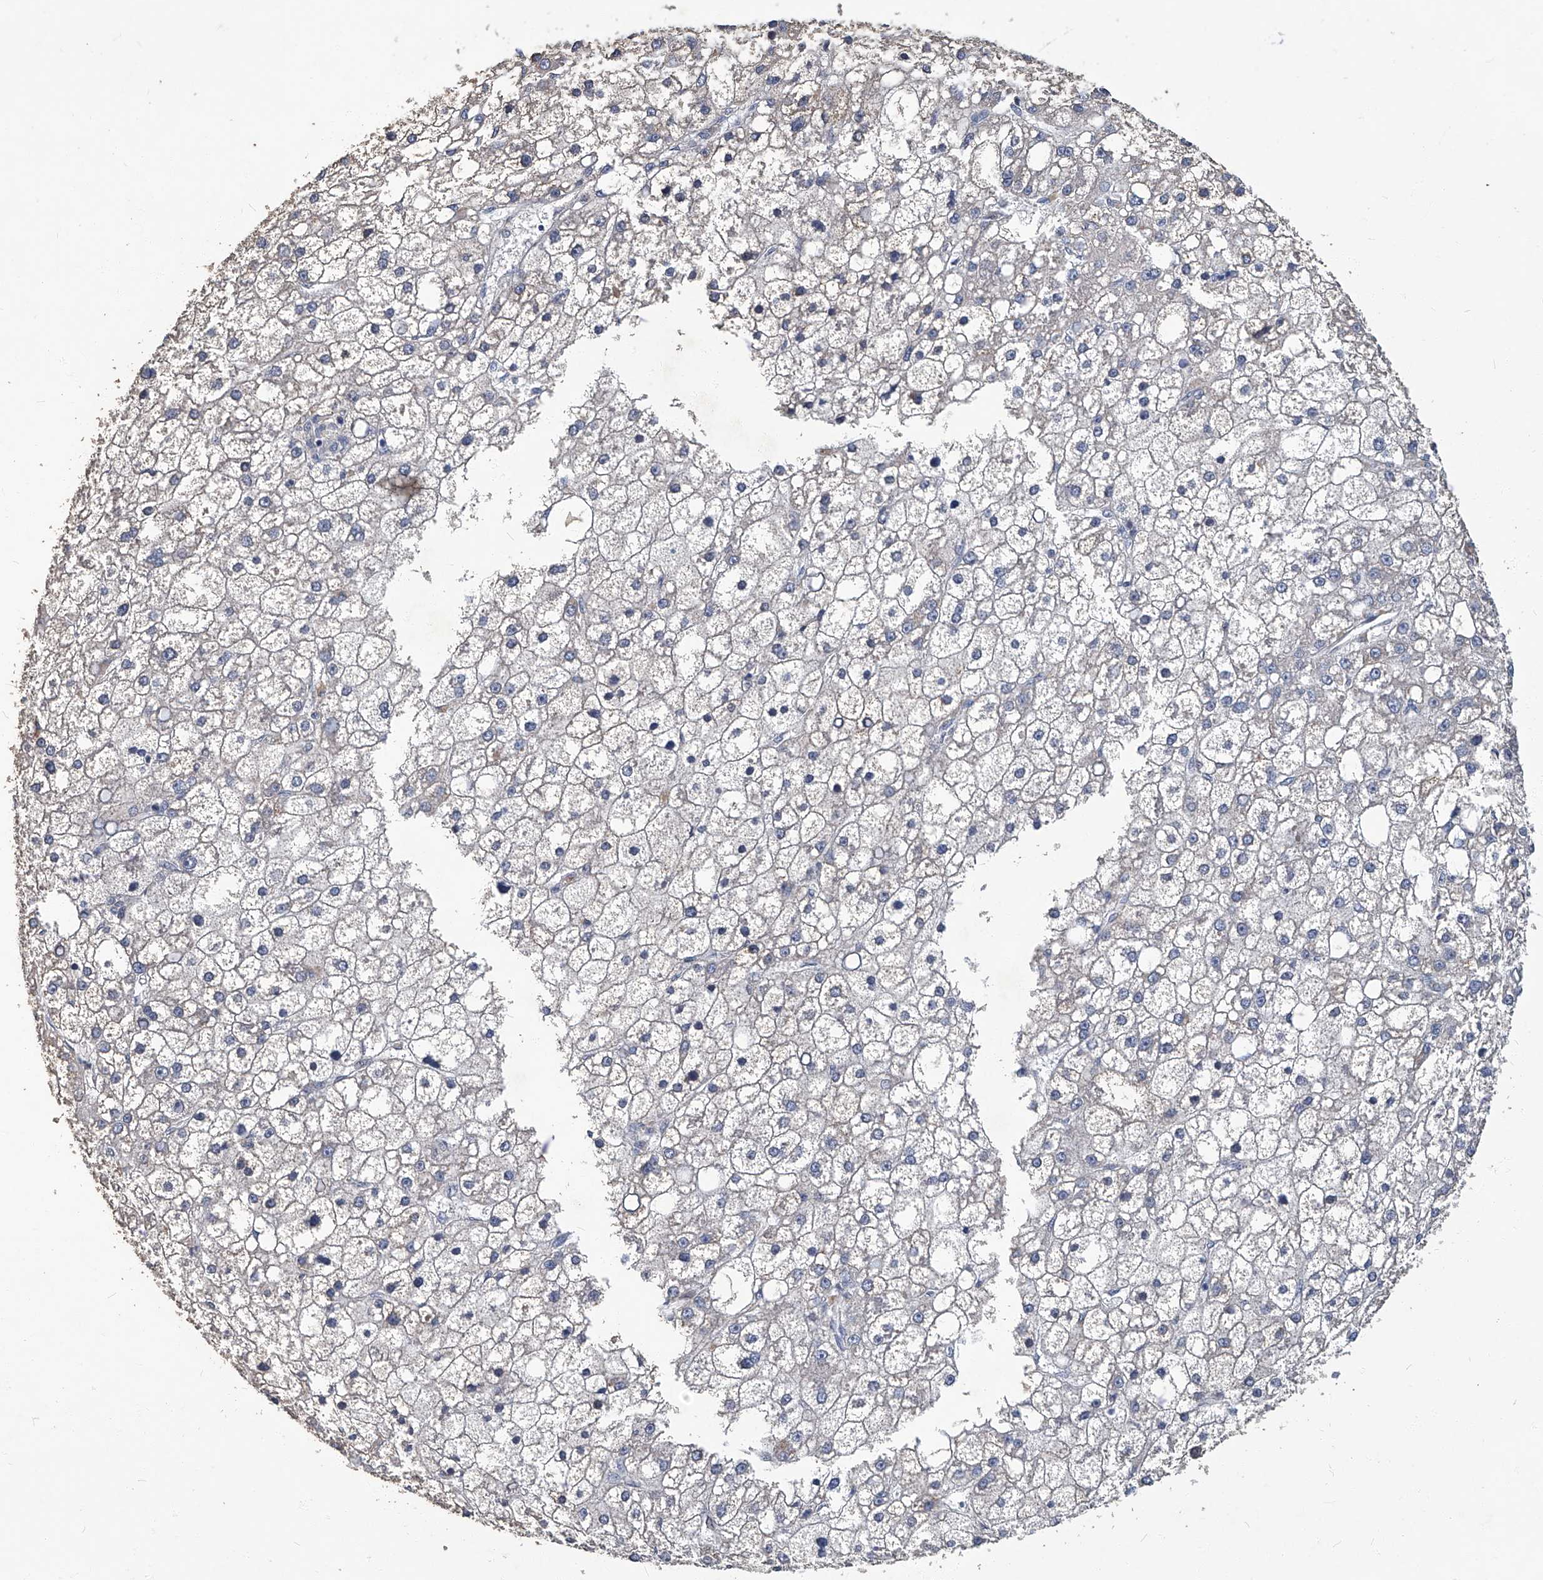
{"staining": {"intensity": "negative", "quantity": "none", "location": "none"}, "tissue": "liver cancer", "cell_type": "Tumor cells", "image_type": "cancer", "snomed": [{"axis": "morphology", "description": "Carcinoma, Hepatocellular, NOS"}, {"axis": "topography", "description": "Liver"}], "caption": "Tumor cells show no significant protein expression in liver cancer (hepatocellular carcinoma).", "gene": "TGFBR1", "patient": {"sex": "male", "age": 67}}